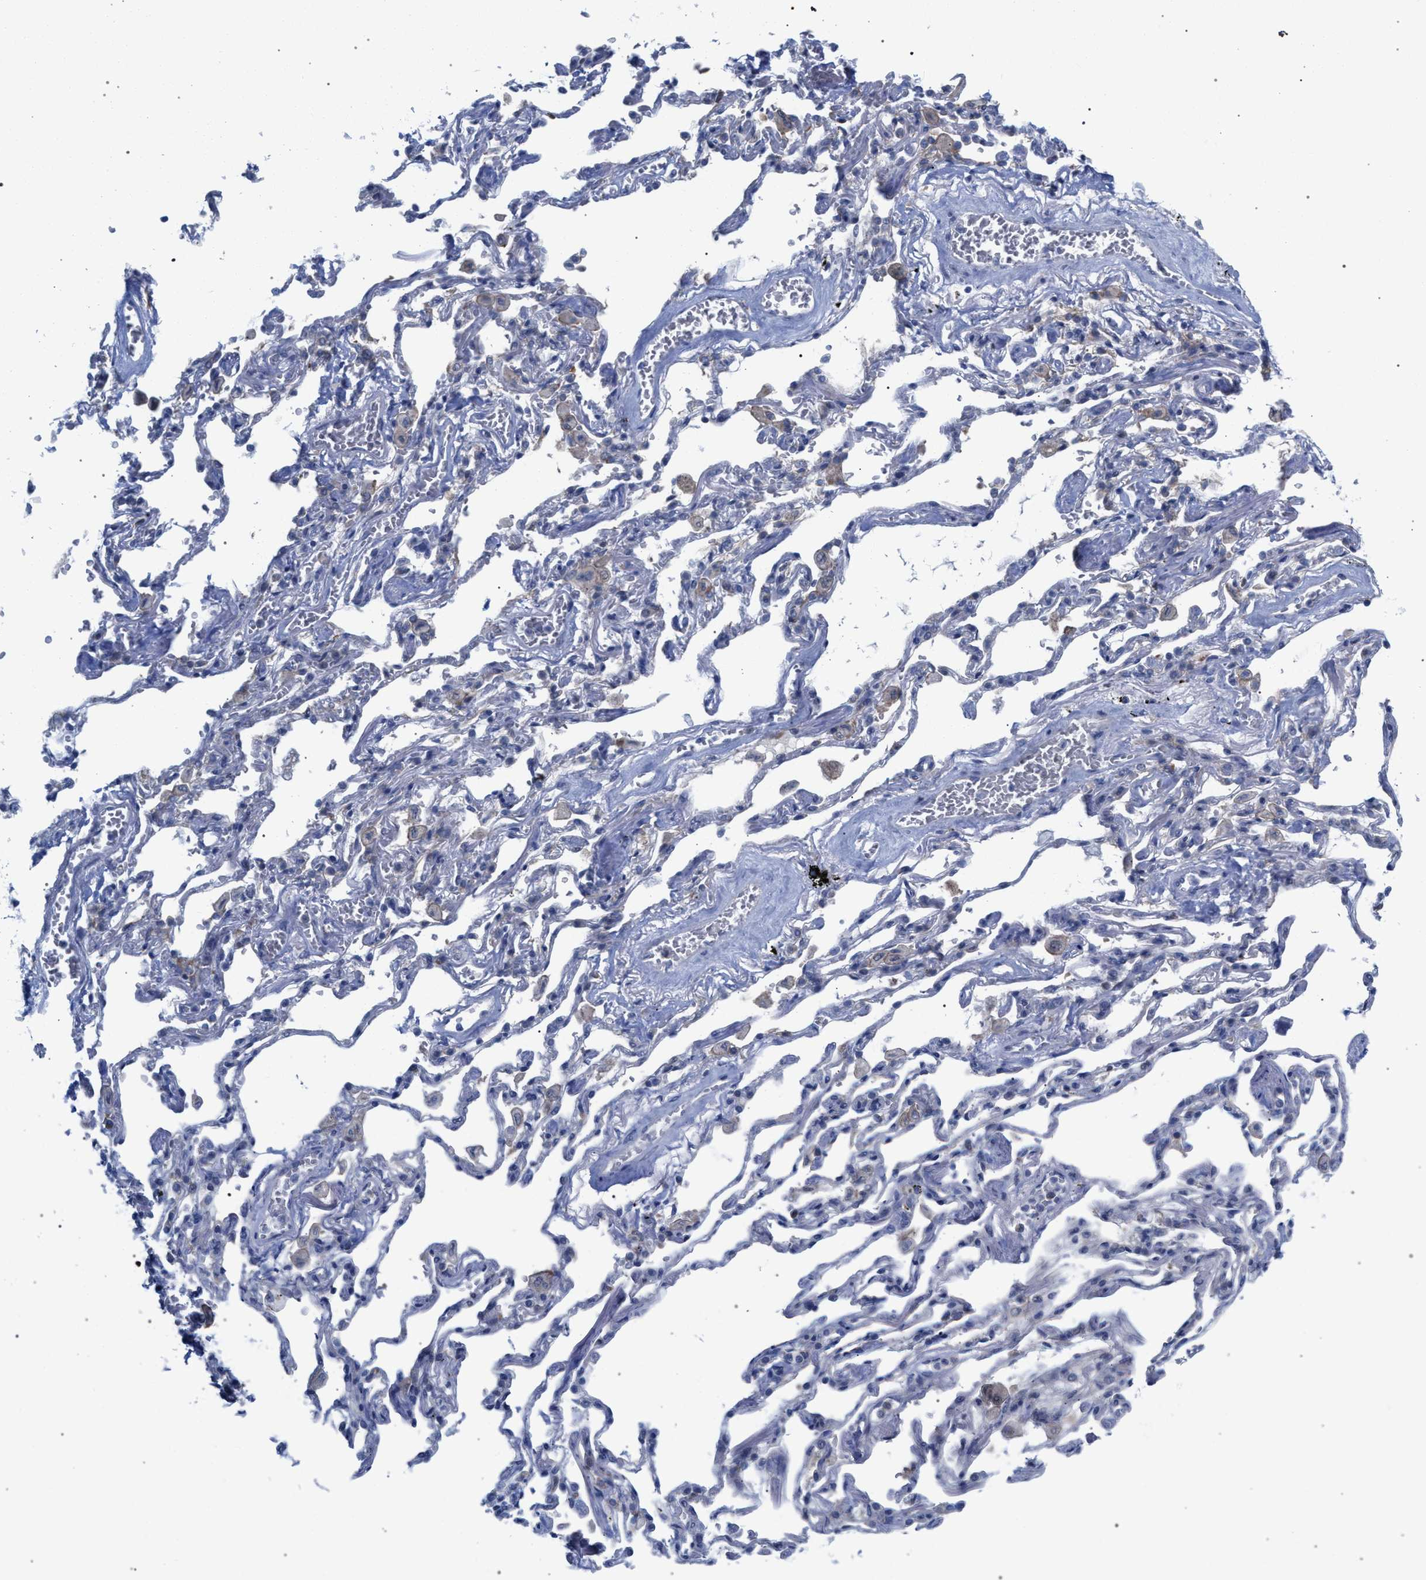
{"staining": {"intensity": "negative", "quantity": "none", "location": "none"}, "tissue": "adipose tissue", "cell_type": "Adipocytes", "image_type": "normal", "snomed": [{"axis": "morphology", "description": "Normal tissue, NOS"}, {"axis": "topography", "description": "Cartilage tissue"}, {"axis": "topography", "description": "Lung"}], "caption": "A micrograph of adipose tissue stained for a protein exhibits no brown staining in adipocytes. (Stains: DAB (3,3'-diaminobenzidine) IHC with hematoxylin counter stain, Microscopy: brightfield microscopy at high magnification).", "gene": "FHOD3", "patient": {"sex": "female", "age": 77}}